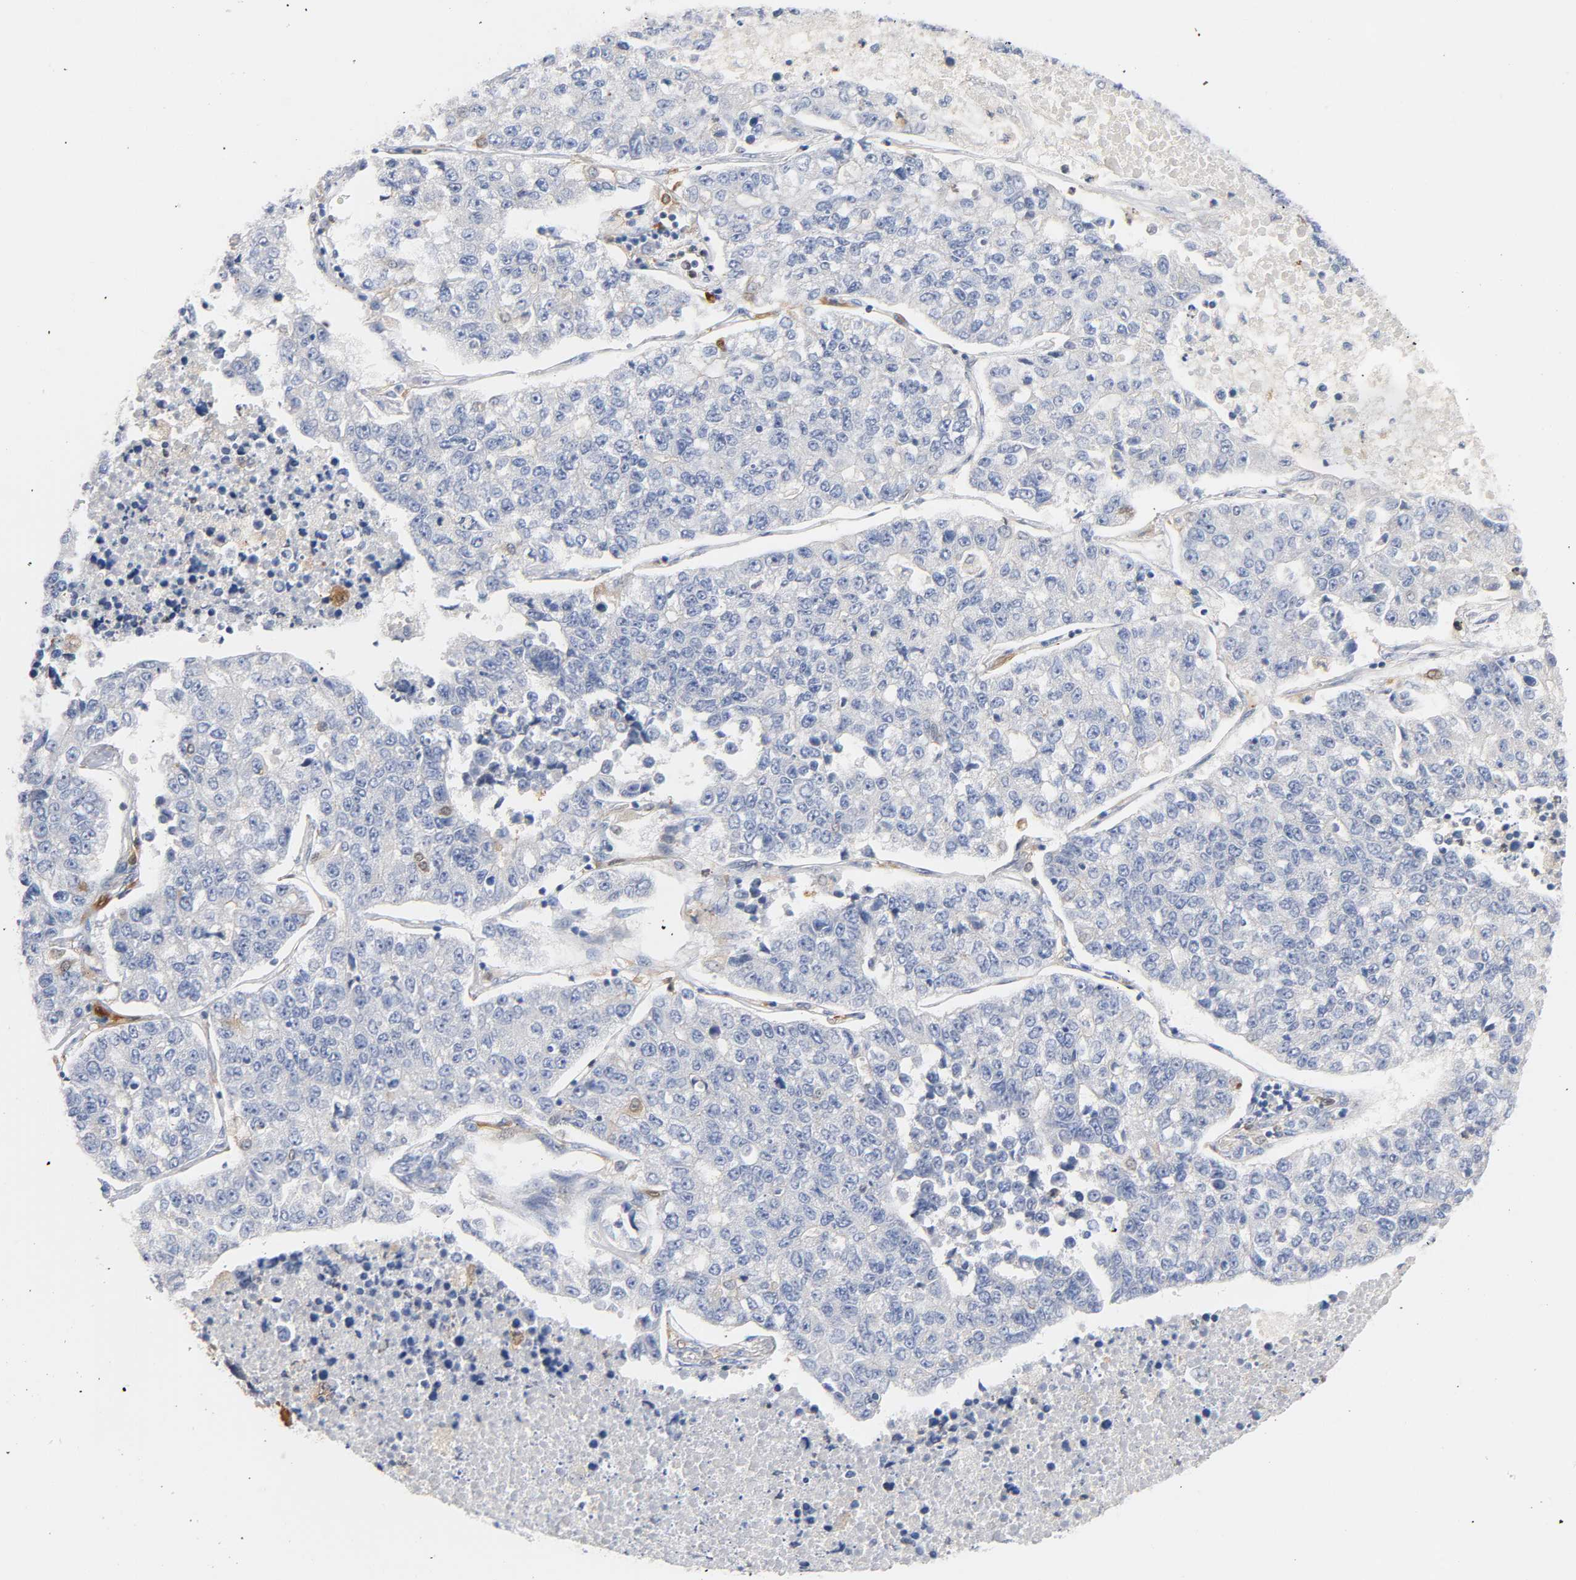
{"staining": {"intensity": "negative", "quantity": "none", "location": "none"}, "tissue": "lung cancer", "cell_type": "Tumor cells", "image_type": "cancer", "snomed": [{"axis": "morphology", "description": "Adenocarcinoma, NOS"}, {"axis": "topography", "description": "Lung"}], "caption": "High magnification brightfield microscopy of lung cancer stained with DAB (brown) and counterstained with hematoxylin (blue): tumor cells show no significant staining. The staining was performed using DAB (3,3'-diaminobenzidine) to visualize the protein expression in brown, while the nuclei were stained in blue with hematoxylin (Magnification: 20x).", "gene": "IL18", "patient": {"sex": "male", "age": 49}}